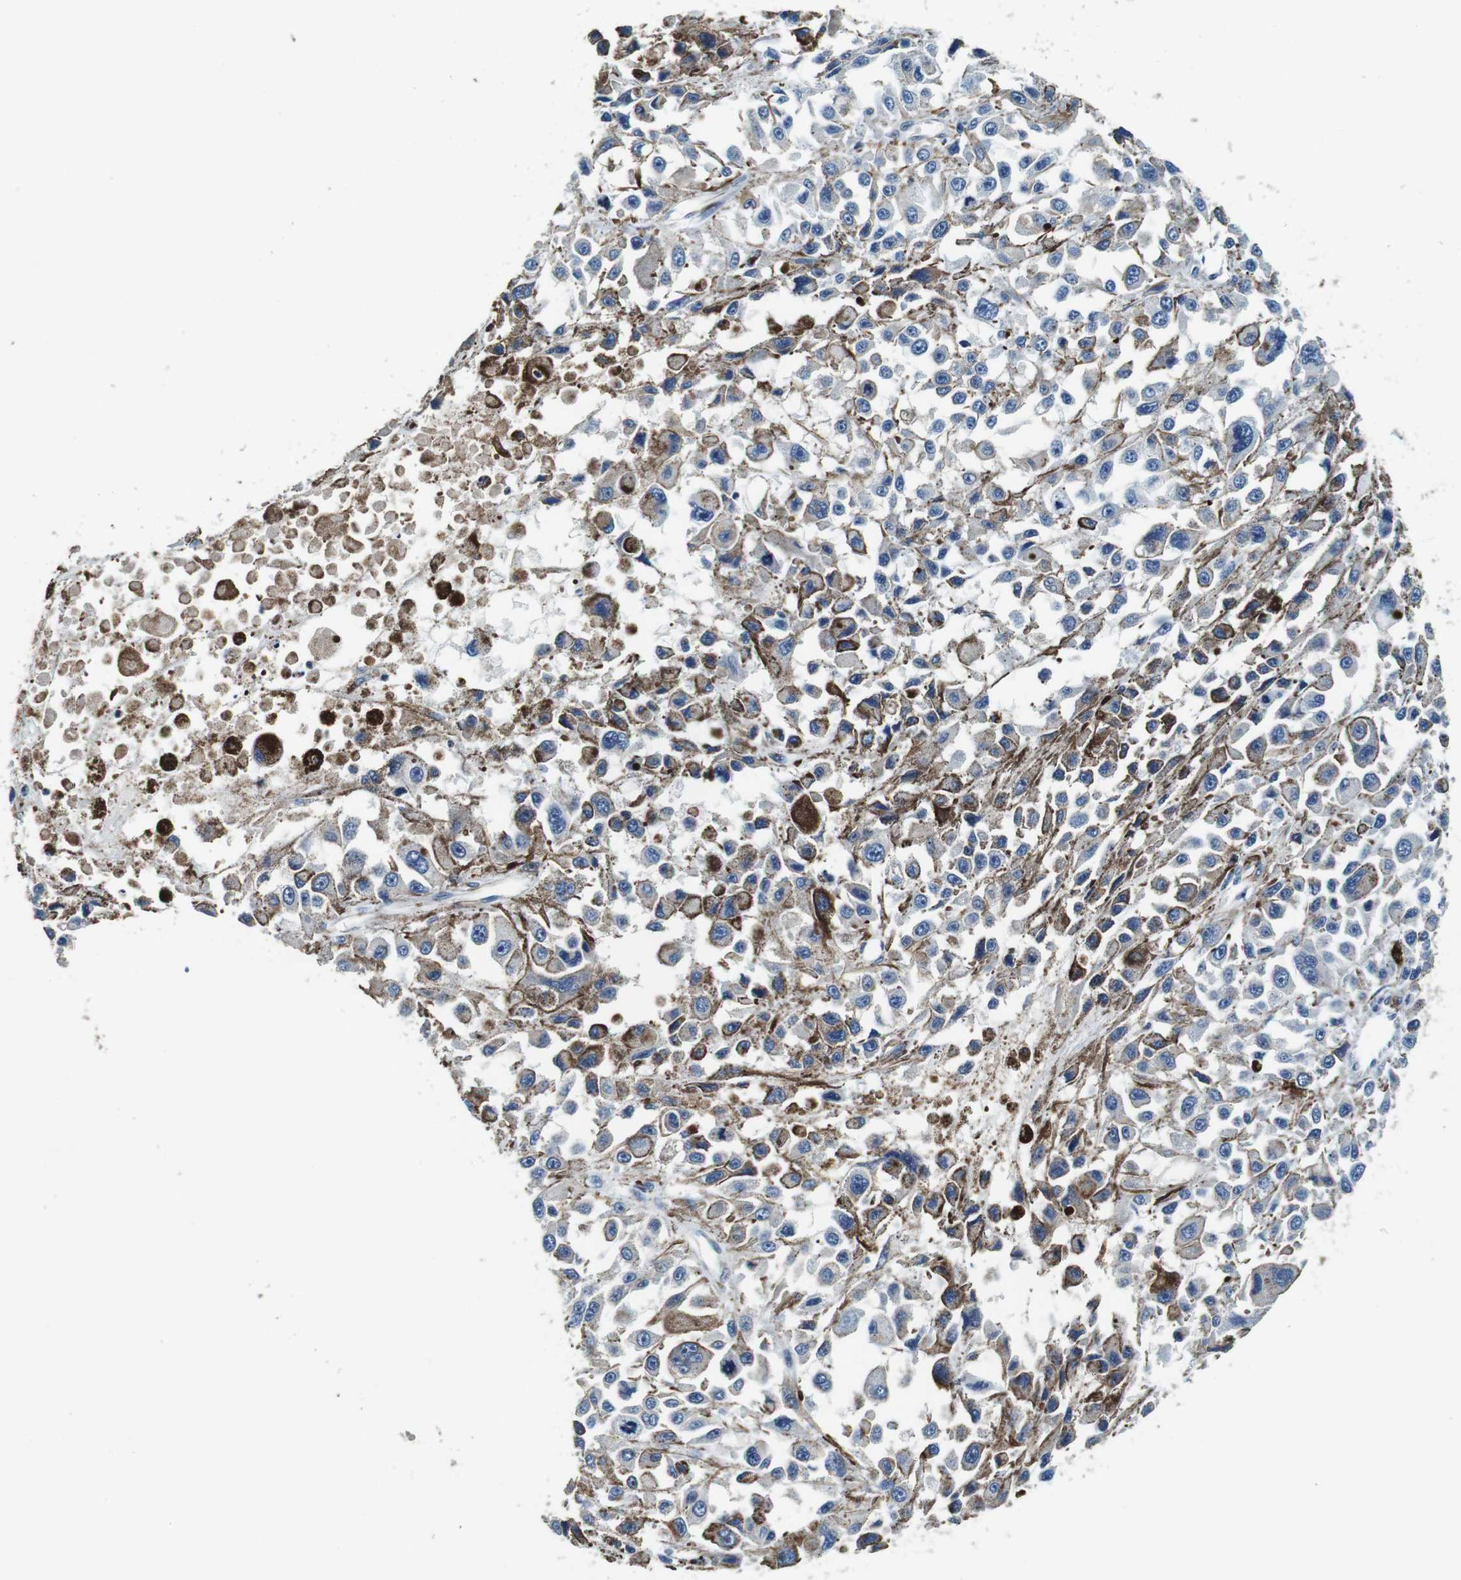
{"staining": {"intensity": "negative", "quantity": "none", "location": "none"}, "tissue": "melanoma", "cell_type": "Tumor cells", "image_type": "cancer", "snomed": [{"axis": "morphology", "description": "Malignant melanoma, Metastatic site"}, {"axis": "topography", "description": "Lymph node"}], "caption": "DAB immunohistochemical staining of human malignant melanoma (metastatic site) exhibits no significant expression in tumor cells. (DAB immunohistochemistry visualized using brightfield microscopy, high magnification).", "gene": "GJE1", "patient": {"sex": "male", "age": 59}}